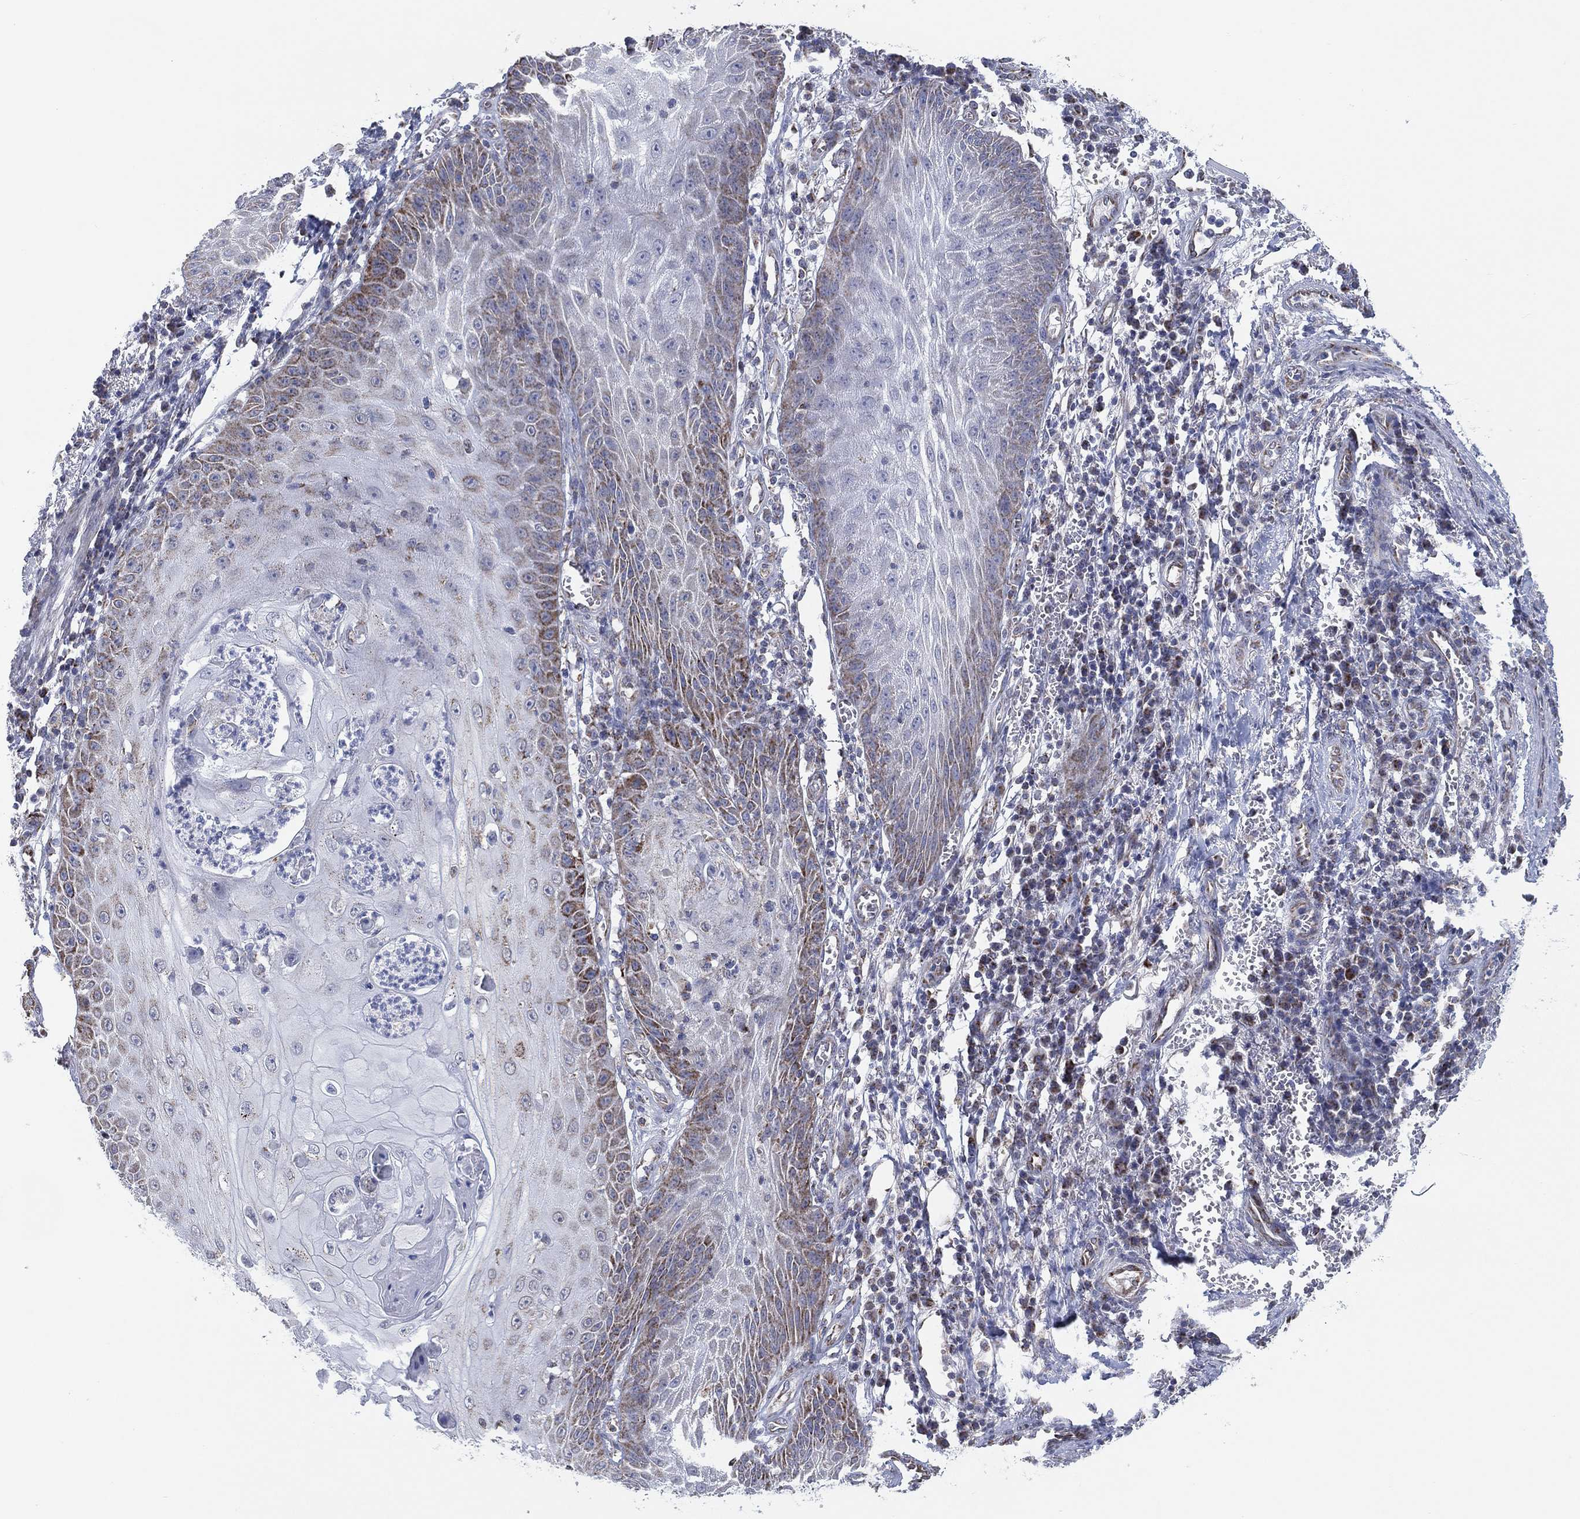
{"staining": {"intensity": "moderate", "quantity": "<25%", "location": "cytoplasmic/membranous"}, "tissue": "skin cancer", "cell_type": "Tumor cells", "image_type": "cancer", "snomed": [{"axis": "morphology", "description": "Squamous cell carcinoma, NOS"}, {"axis": "topography", "description": "Skin"}], "caption": "Protein expression analysis of human skin squamous cell carcinoma reveals moderate cytoplasmic/membranous expression in approximately <25% of tumor cells.", "gene": "INA", "patient": {"sex": "male", "age": 70}}